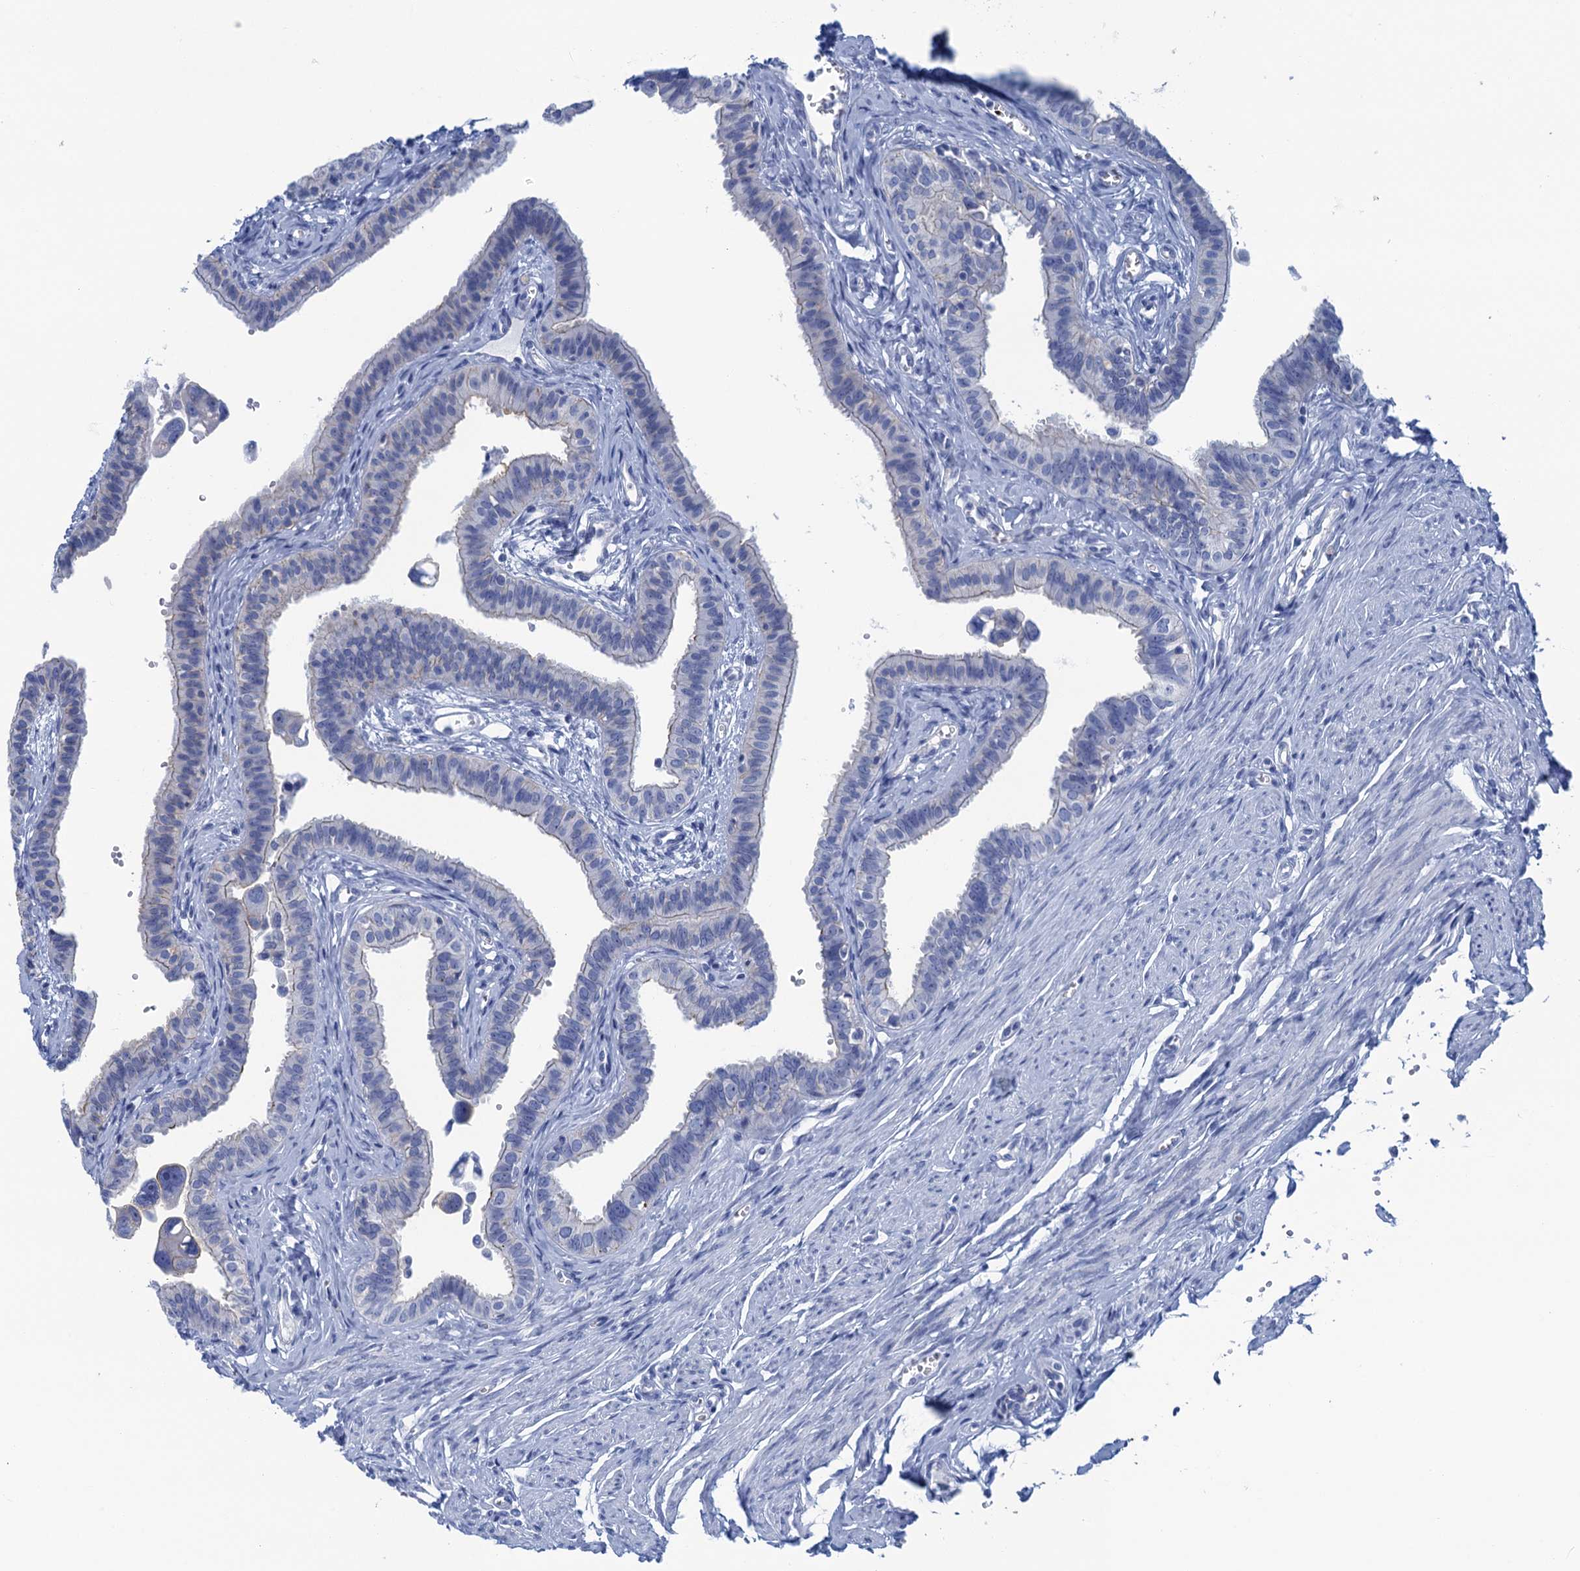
{"staining": {"intensity": "negative", "quantity": "none", "location": "none"}, "tissue": "fallopian tube", "cell_type": "Glandular cells", "image_type": "normal", "snomed": [{"axis": "morphology", "description": "Normal tissue, NOS"}, {"axis": "morphology", "description": "Carcinoma, NOS"}, {"axis": "topography", "description": "Fallopian tube"}, {"axis": "topography", "description": "Ovary"}], "caption": "High magnification brightfield microscopy of benign fallopian tube stained with DAB (3,3'-diaminobenzidine) (brown) and counterstained with hematoxylin (blue): glandular cells show no significant expression.", "gene": "CALML5", "patient": {"sex": "female", "age": 59}}